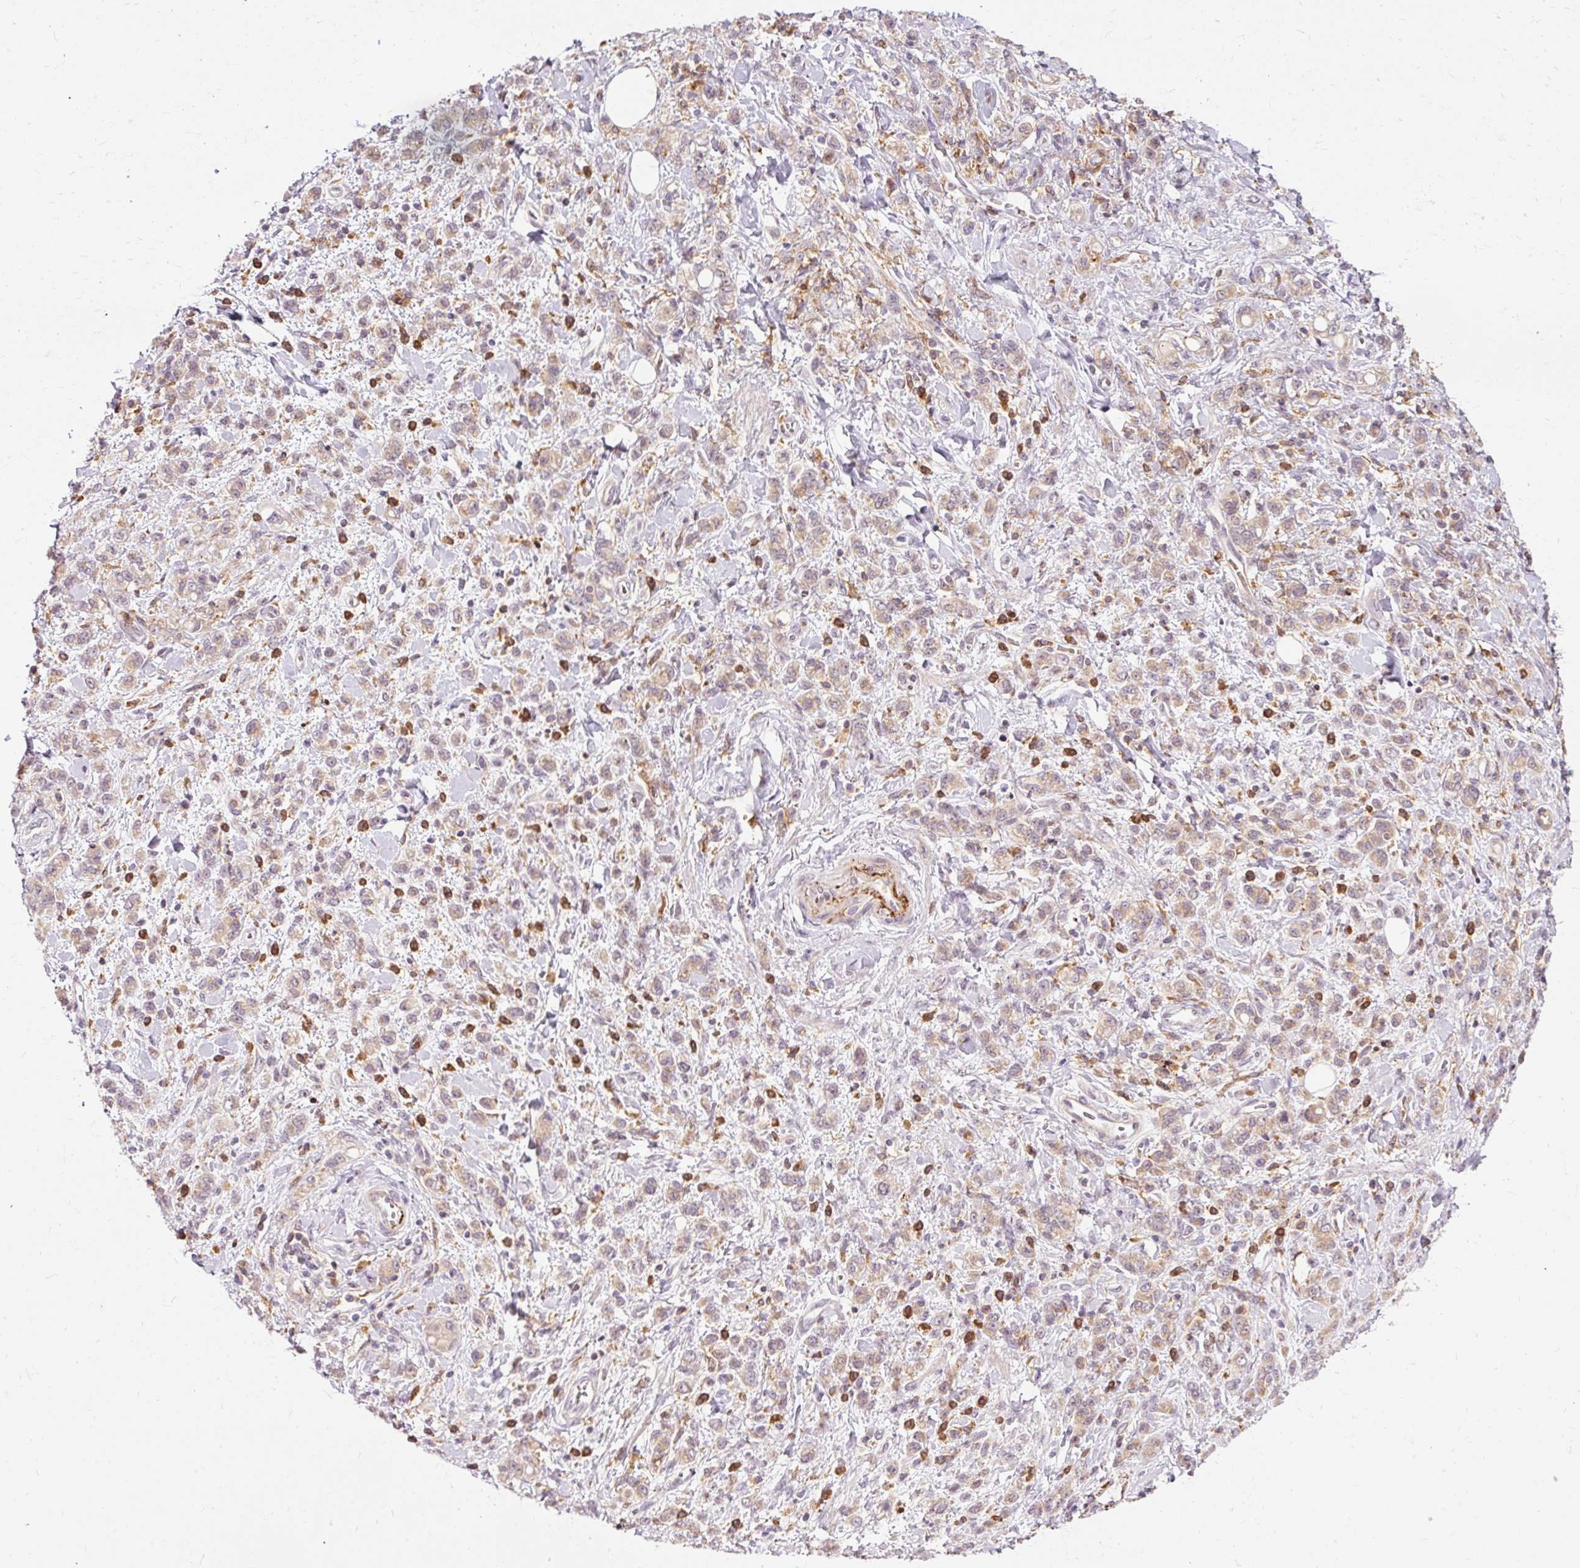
{"staining": {"intensity": "weak", "quantity": ">75%", "location": "cytoplasmic/membranous"}, "tissue": "stomach cancer", "cell_type": "Tumor cells", "image_type": "cancer", "snomed": [{"axis": "morphology", "description": "Adenocarcinoma, NOS"}, {"axis": "topography", "description": "Stomach"}], "caption": "Immunohistochemistry histopathology image of human adenocarcinoma (stomach) stained for a protein (brown), which displays low levels of weak cytoplasmic/membranous expression in approximately >75% of tumor cells.", "gene": "CEBPZ", "patient": {"sex": "male", "age": 77}}